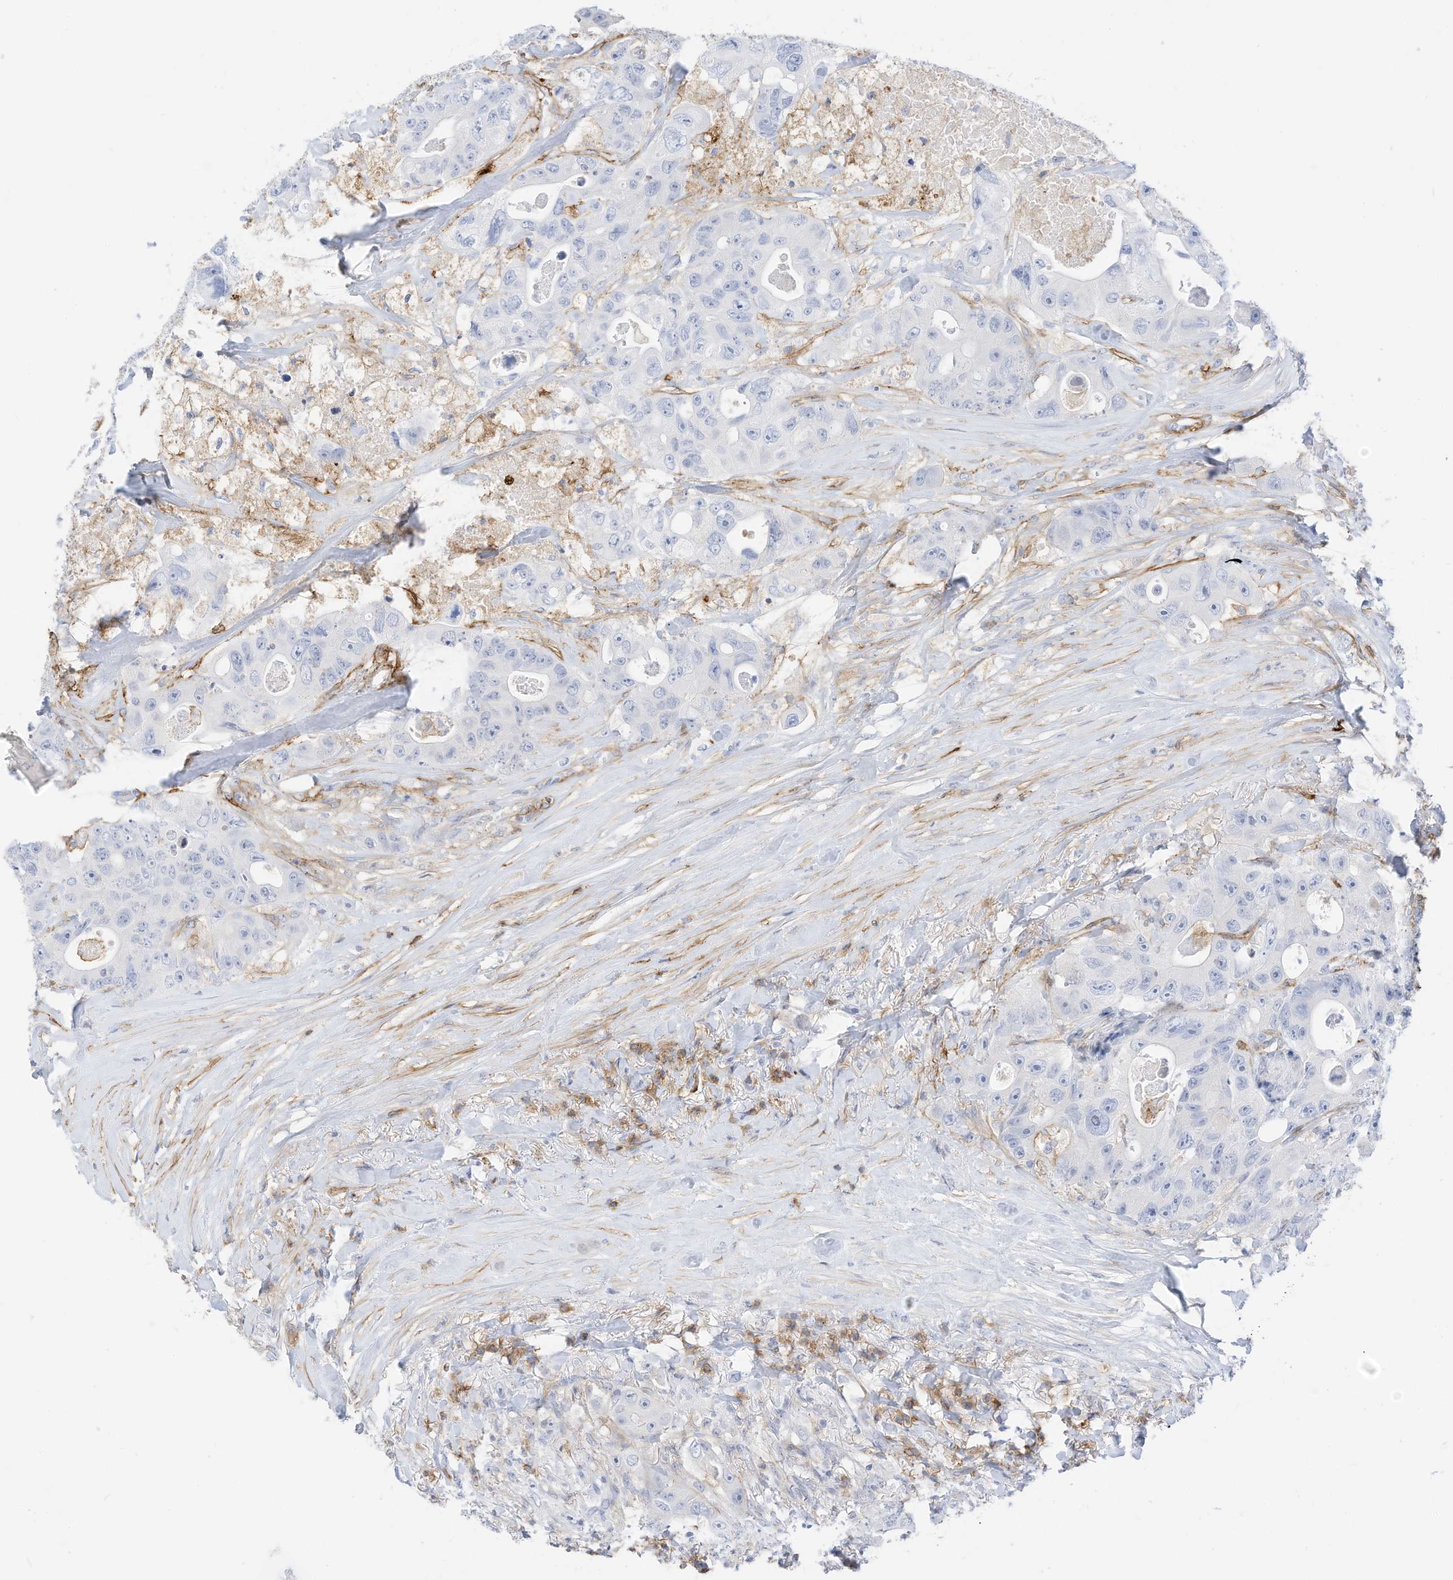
{"staining": {"intensity": "negative", "quantity": "none", "location": "none"}, "tissue": "colorectal cancer", "cell_type": "Tumor cells", "image_type": "cancer", "snomed": [{"axis": "morphology", "description": "Adenocarcinoma, NOS"}, {"axis": "topography", "description": "Colon"}], "caption": "Colorectal cancer stained for a protein using immunohistochemistry shows no staining tumor cells.", "gene": "TXNDC9", "patient": {"sex": "female", "age": 46}}